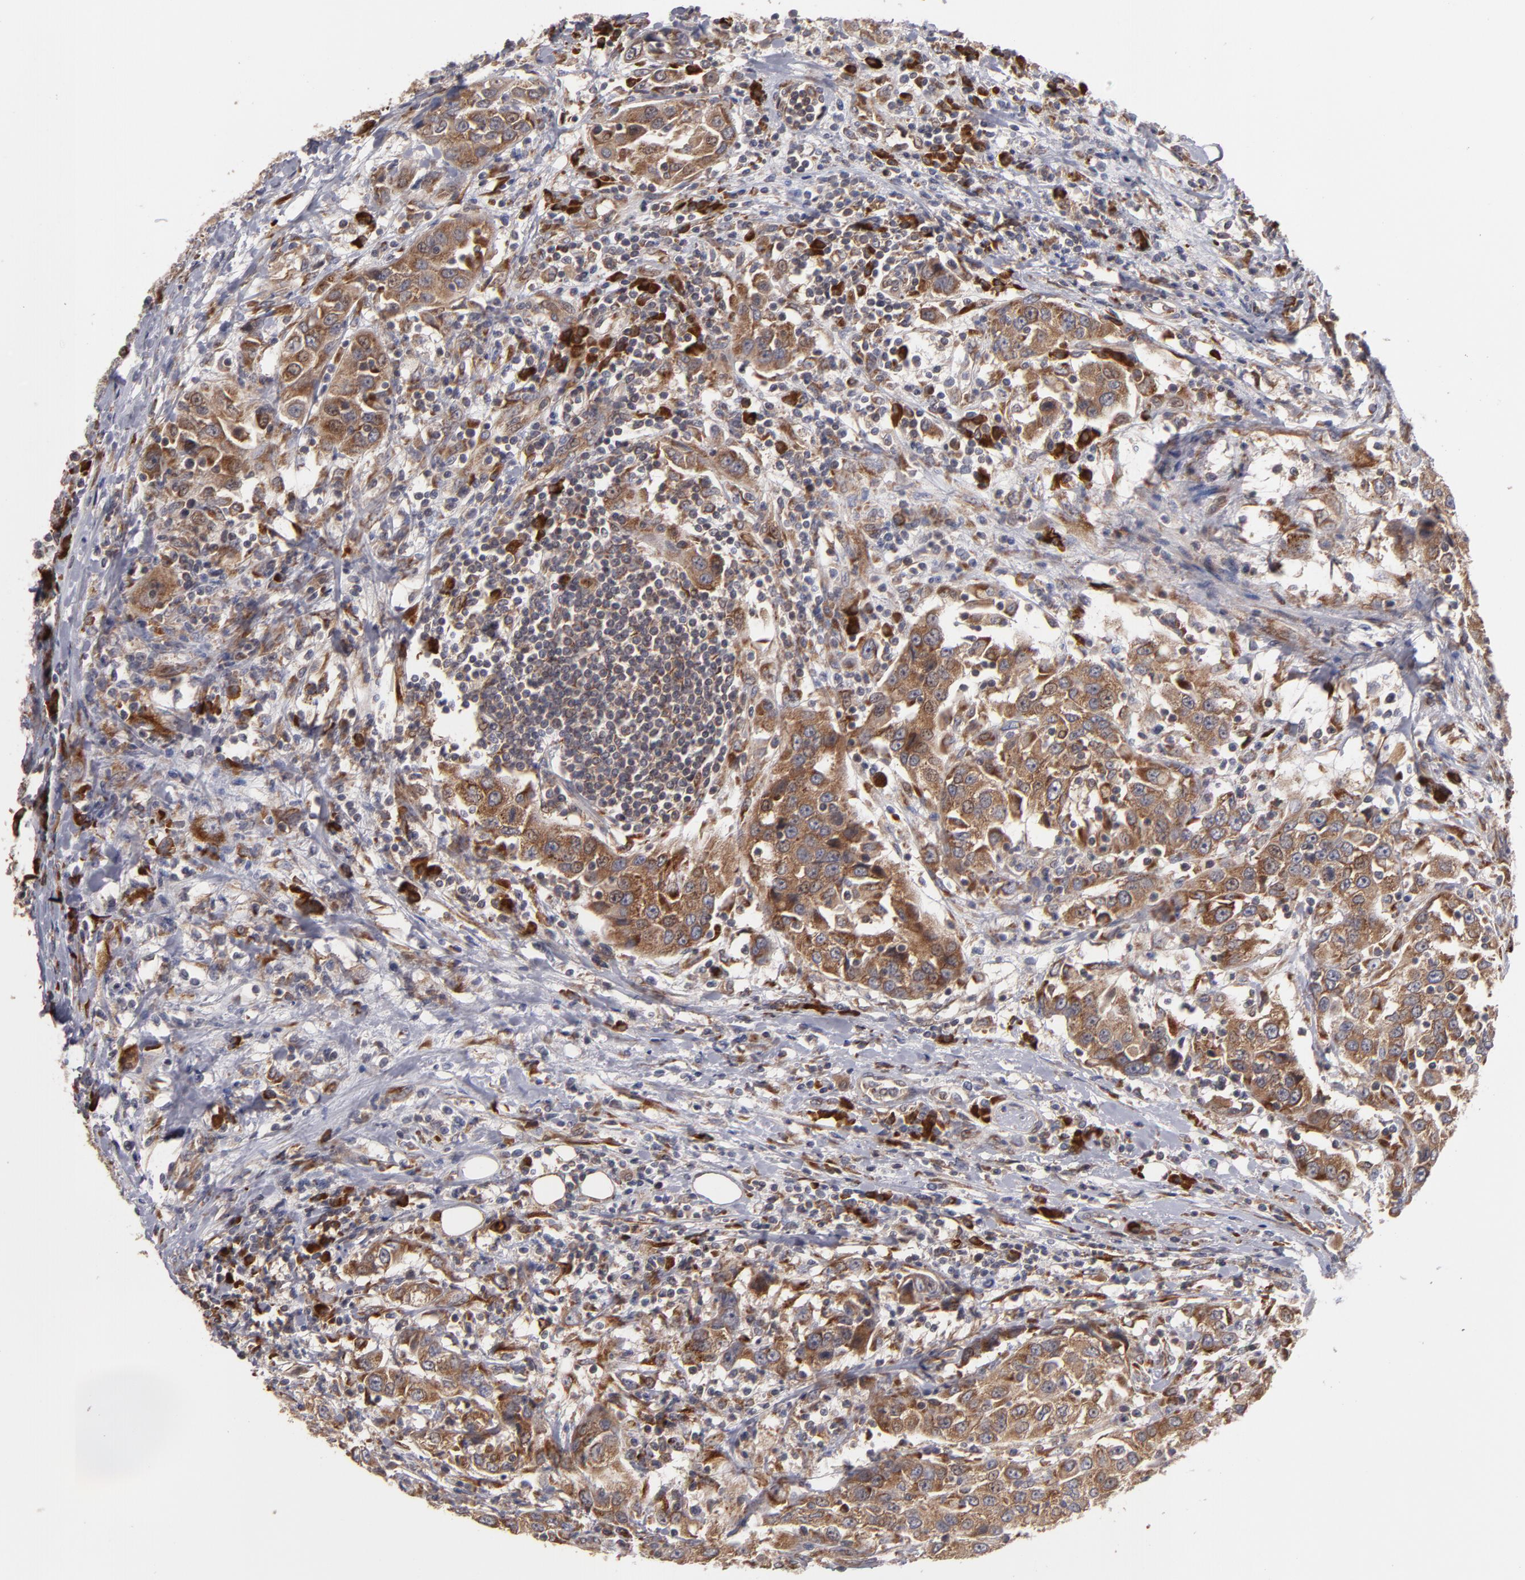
{"staining": {"intensity": "moderate", "quantity": ">75%", "location": "cytoplasmic/membranous"}, "tissue": "urothelial cancer", "cell_type": "Tumor cells", "image_type": "cancer", "snomed": [{"axis": "morphology", "description": "Urothelial carcinoma, High grade"}, {"axis": "topography", "description": "Urinary bladder"}], "caption": "There is medium levels of moderate cytoplasmic/membranous positivity in tumor cells of urothelial cancer, as demonstrated by immunohistochemical staining (brown color).", "gene": "SND1", "patient": {"sex": "female", "age": 80}}